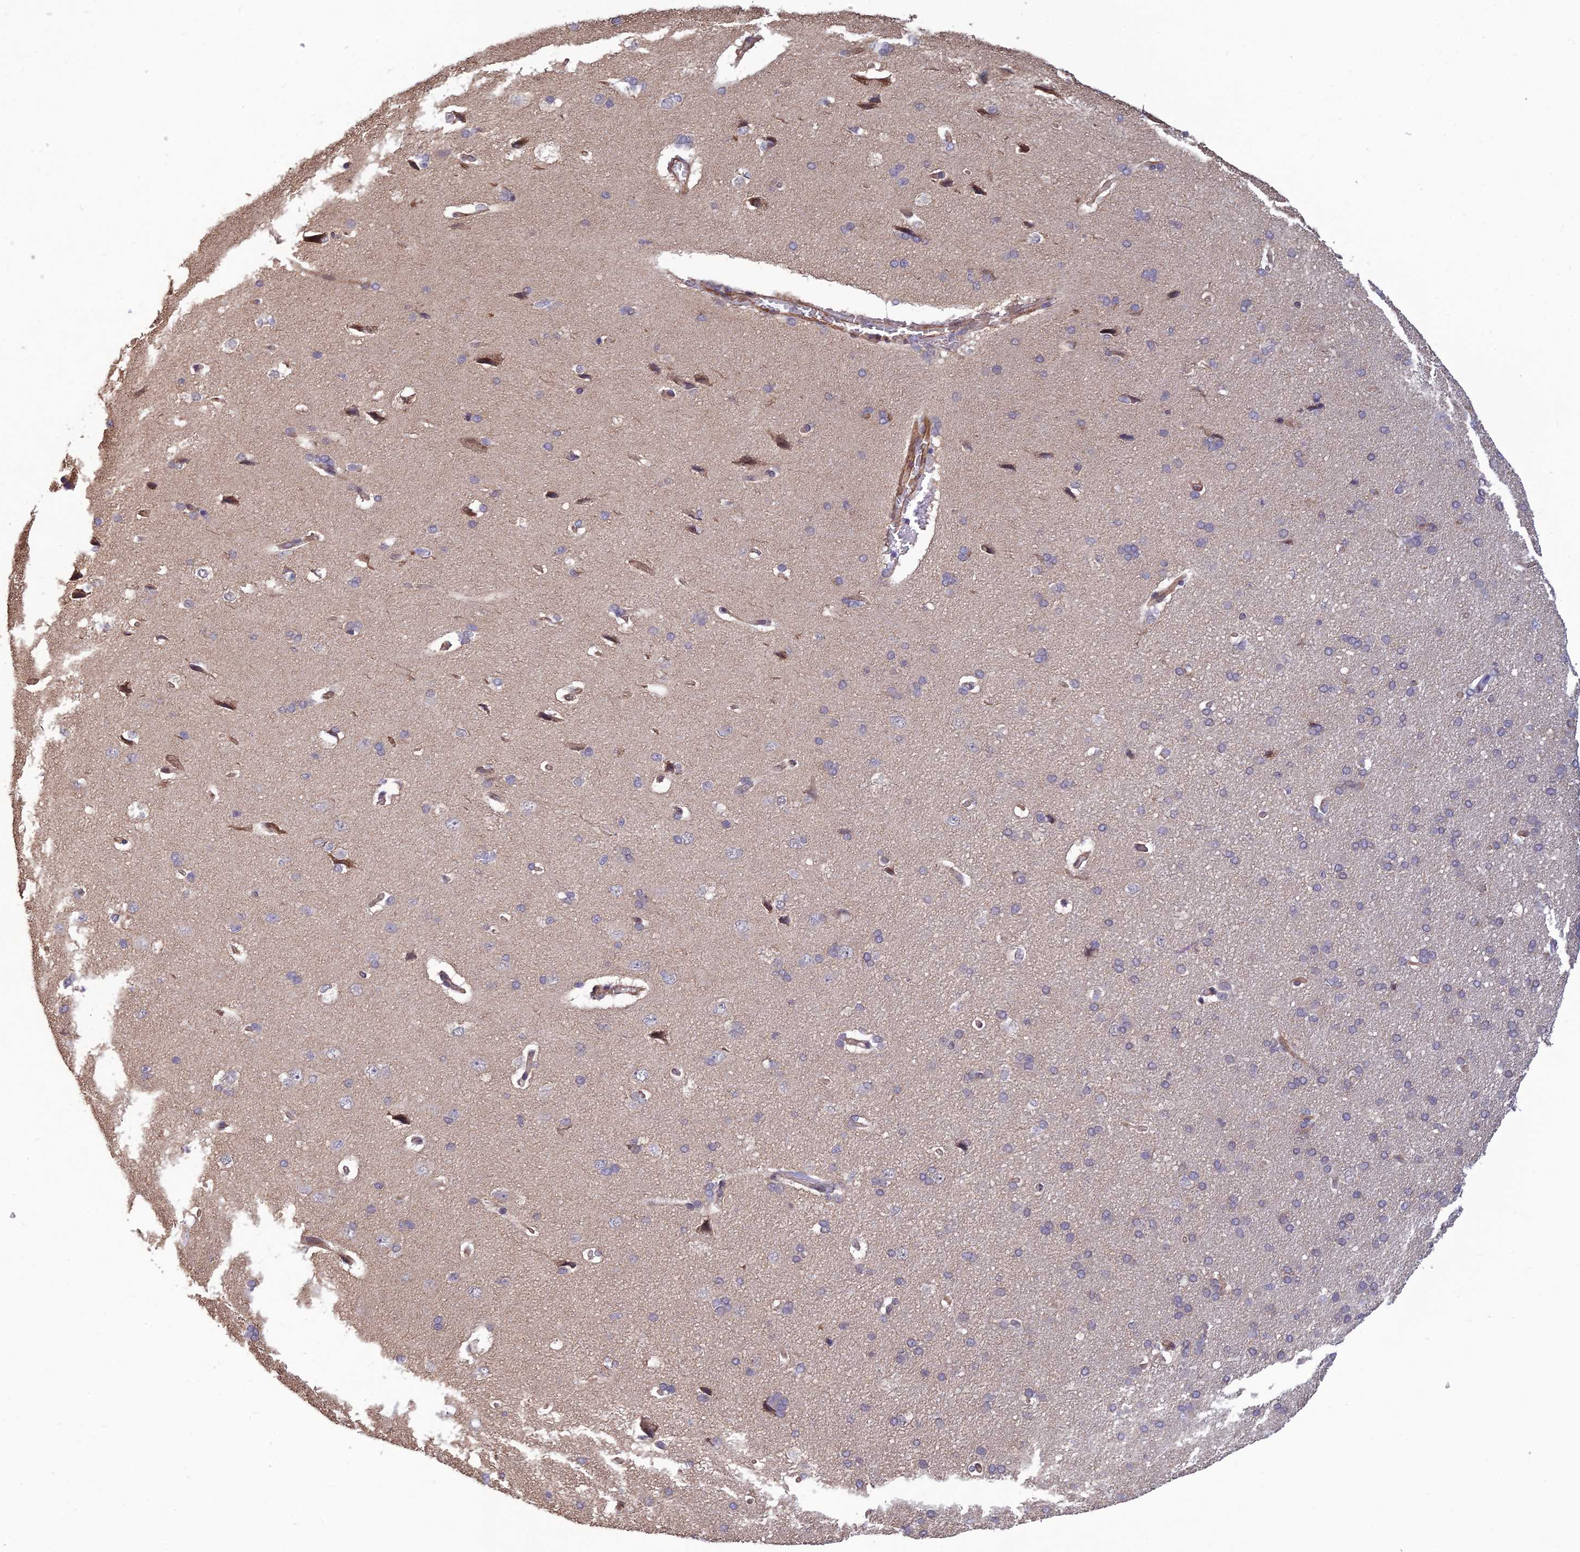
{"staining": {"intensity": "moderate", "quantity": "25%-75%", "location": "cytoplasmic/membranous"}, "tissue": "cerebral cortex", "cell_type": "Endothelial cells", "image_type": "normal", "snomed": [{"axis": "morphology", "description": "Normal tissue, NOS"}, {"axis": "topography", "description": "Cerebral cortex"}], "caption": "Cerebral cortex stained with immunohistochemistry shows moderate cytoplasmic/membranous expression in about 25%-75% of endothelial cells. The protein of interest is shown in brown color, while the nuclei are stained blue.", "gene": "PAGR1", "patient": {"sex": "male", "age": 62}}